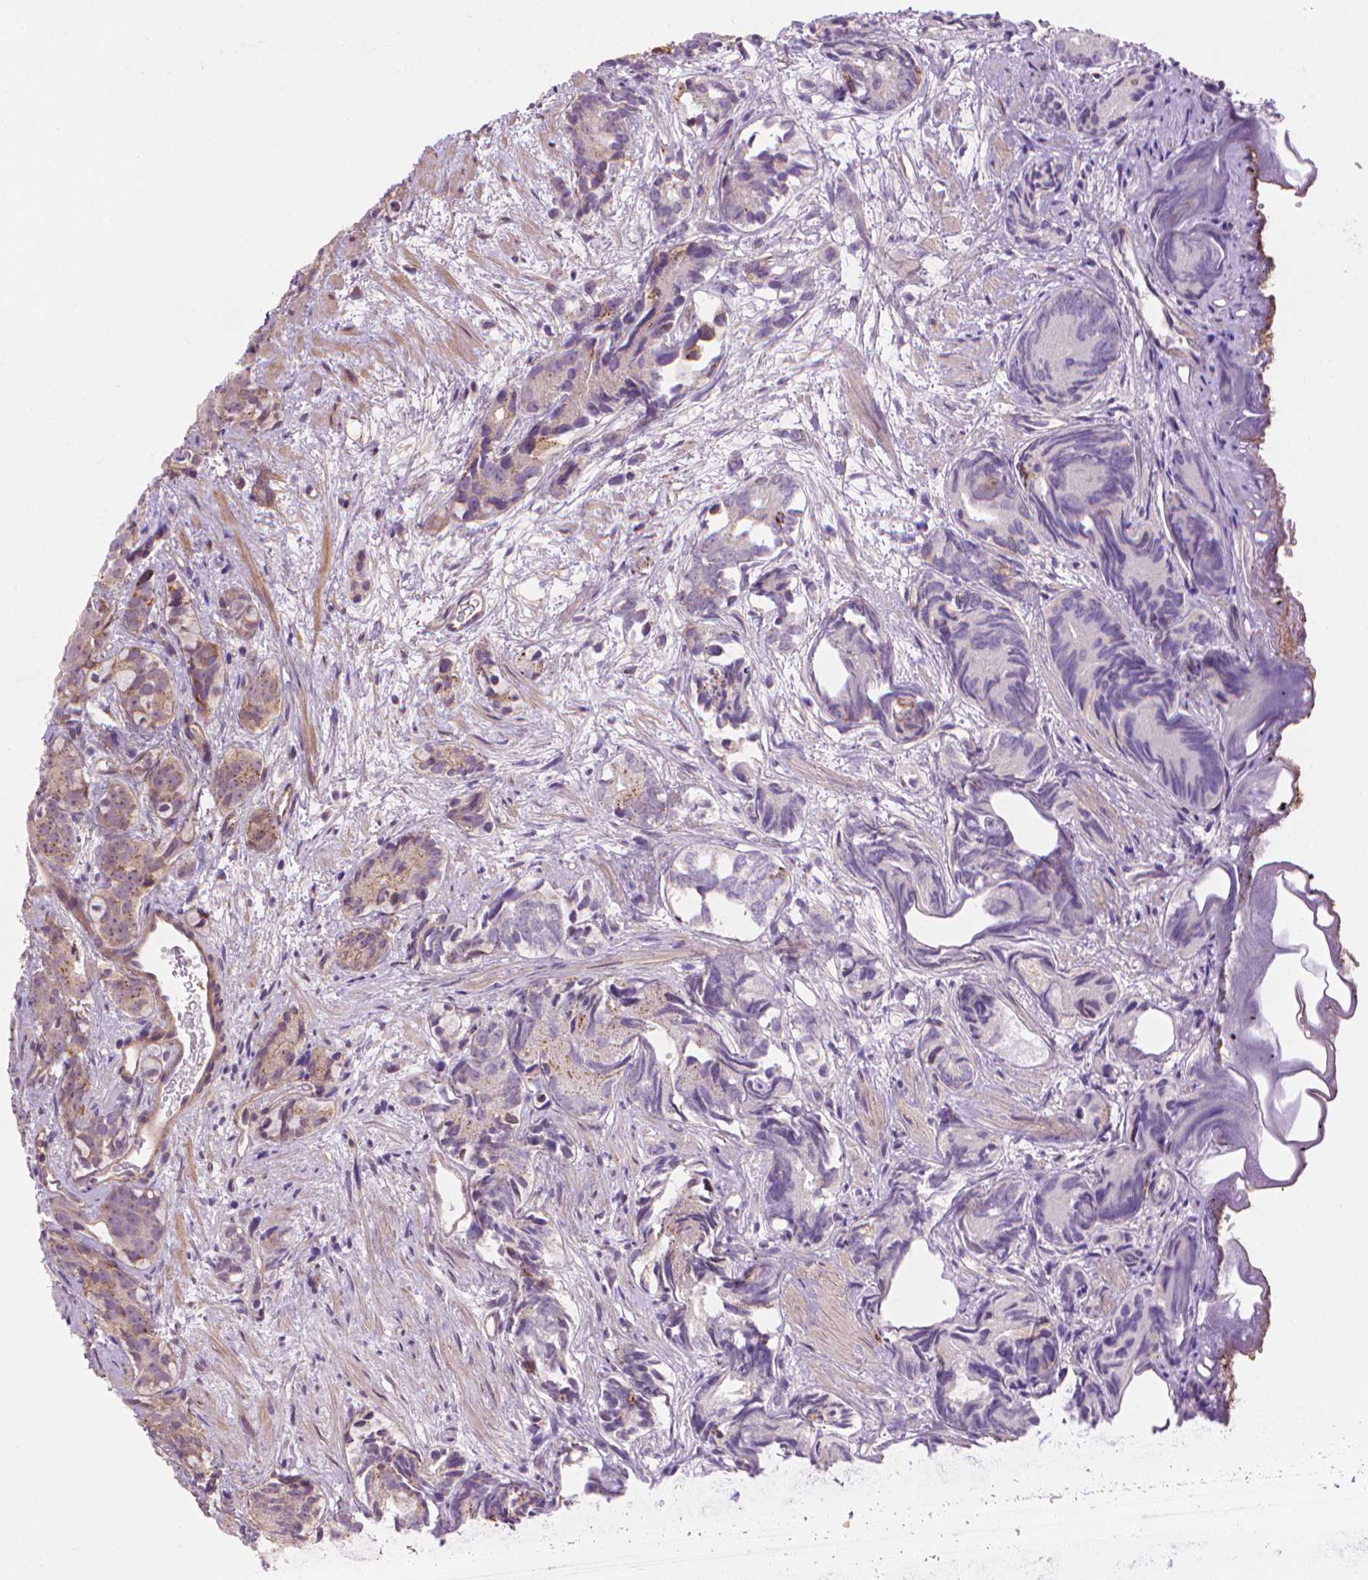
{"staining": {"intensity": "weak", "quantity": "<25%", "location": "cytoplasmic/membranous"}, "tissue": "prostate cancer", "cell_type": "Tumor cells", "image_type": "cancer", "snomed": [{"axis": "morphology", "description": "Adenocarcinoma, High grade"}, {"axis": "topography", "description": "Prostate"}], "caption": "There is no significant expression in tumor cells of prostate adenocarcinoma (high-grade). (Immunohistochemistry (ihc), brightfield microscopy, high magnification).", "gene": "AMMECR1", "patient": {"sex": "male", "age": 84}}